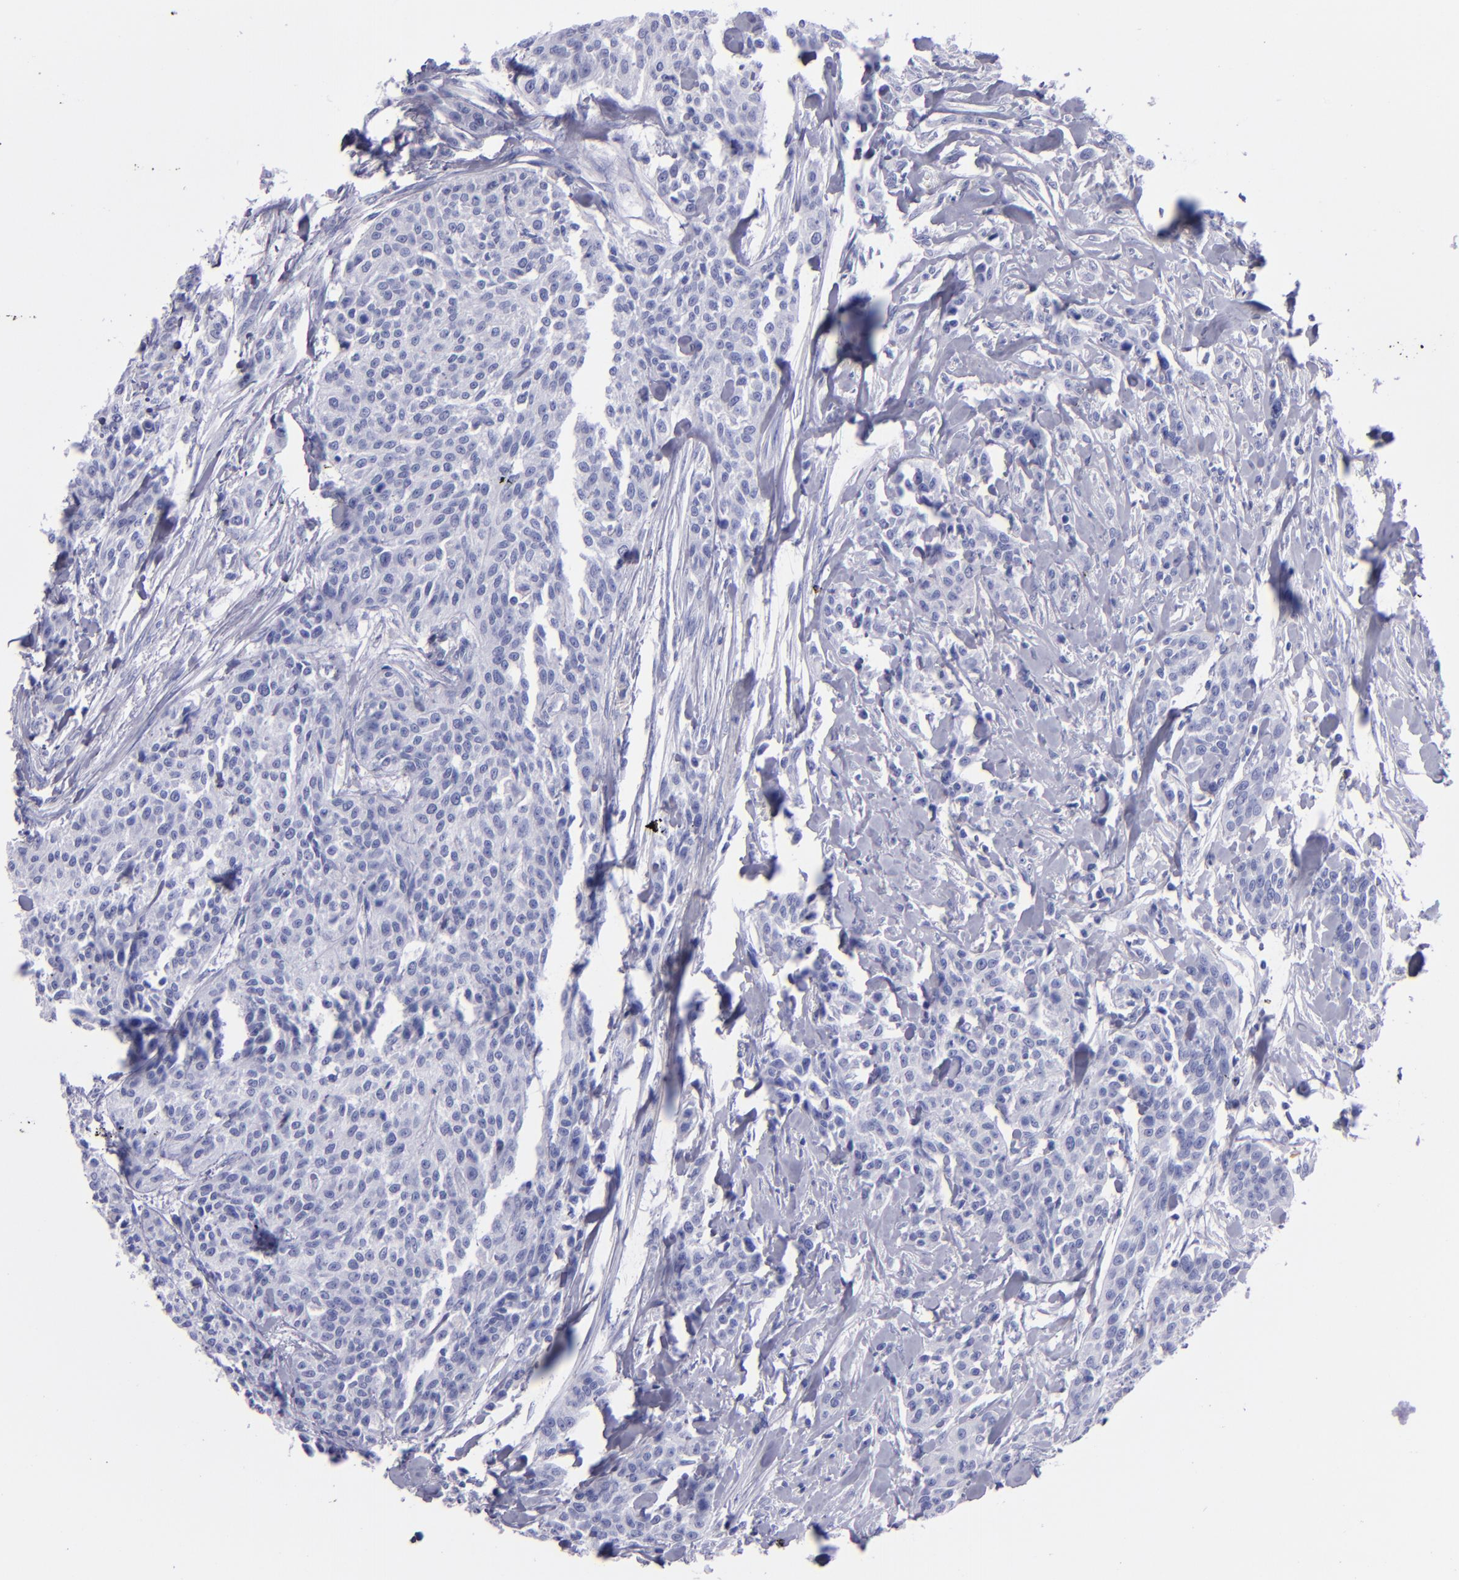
{"staining": {"intensity": "negative", "quantity": "none", "location": "none"}, "tissue": "urothelial cancer", "cell_type": "Tumor cells", "image_type": "cancer", "snomed": [{"axis": "morphology", "description": "Urothelial carcinoma, High grade"}, {"axis": "topography", "description": "Urinary bladder"}], "caption": "A high-resolution photomicrograph shows immunohistochemistry (IHC) staining of urothelial cancer, which exhibits no significant expression in tumor cells.", "gene": "CD37", "patient": {"sex": "male", "age": 56}}